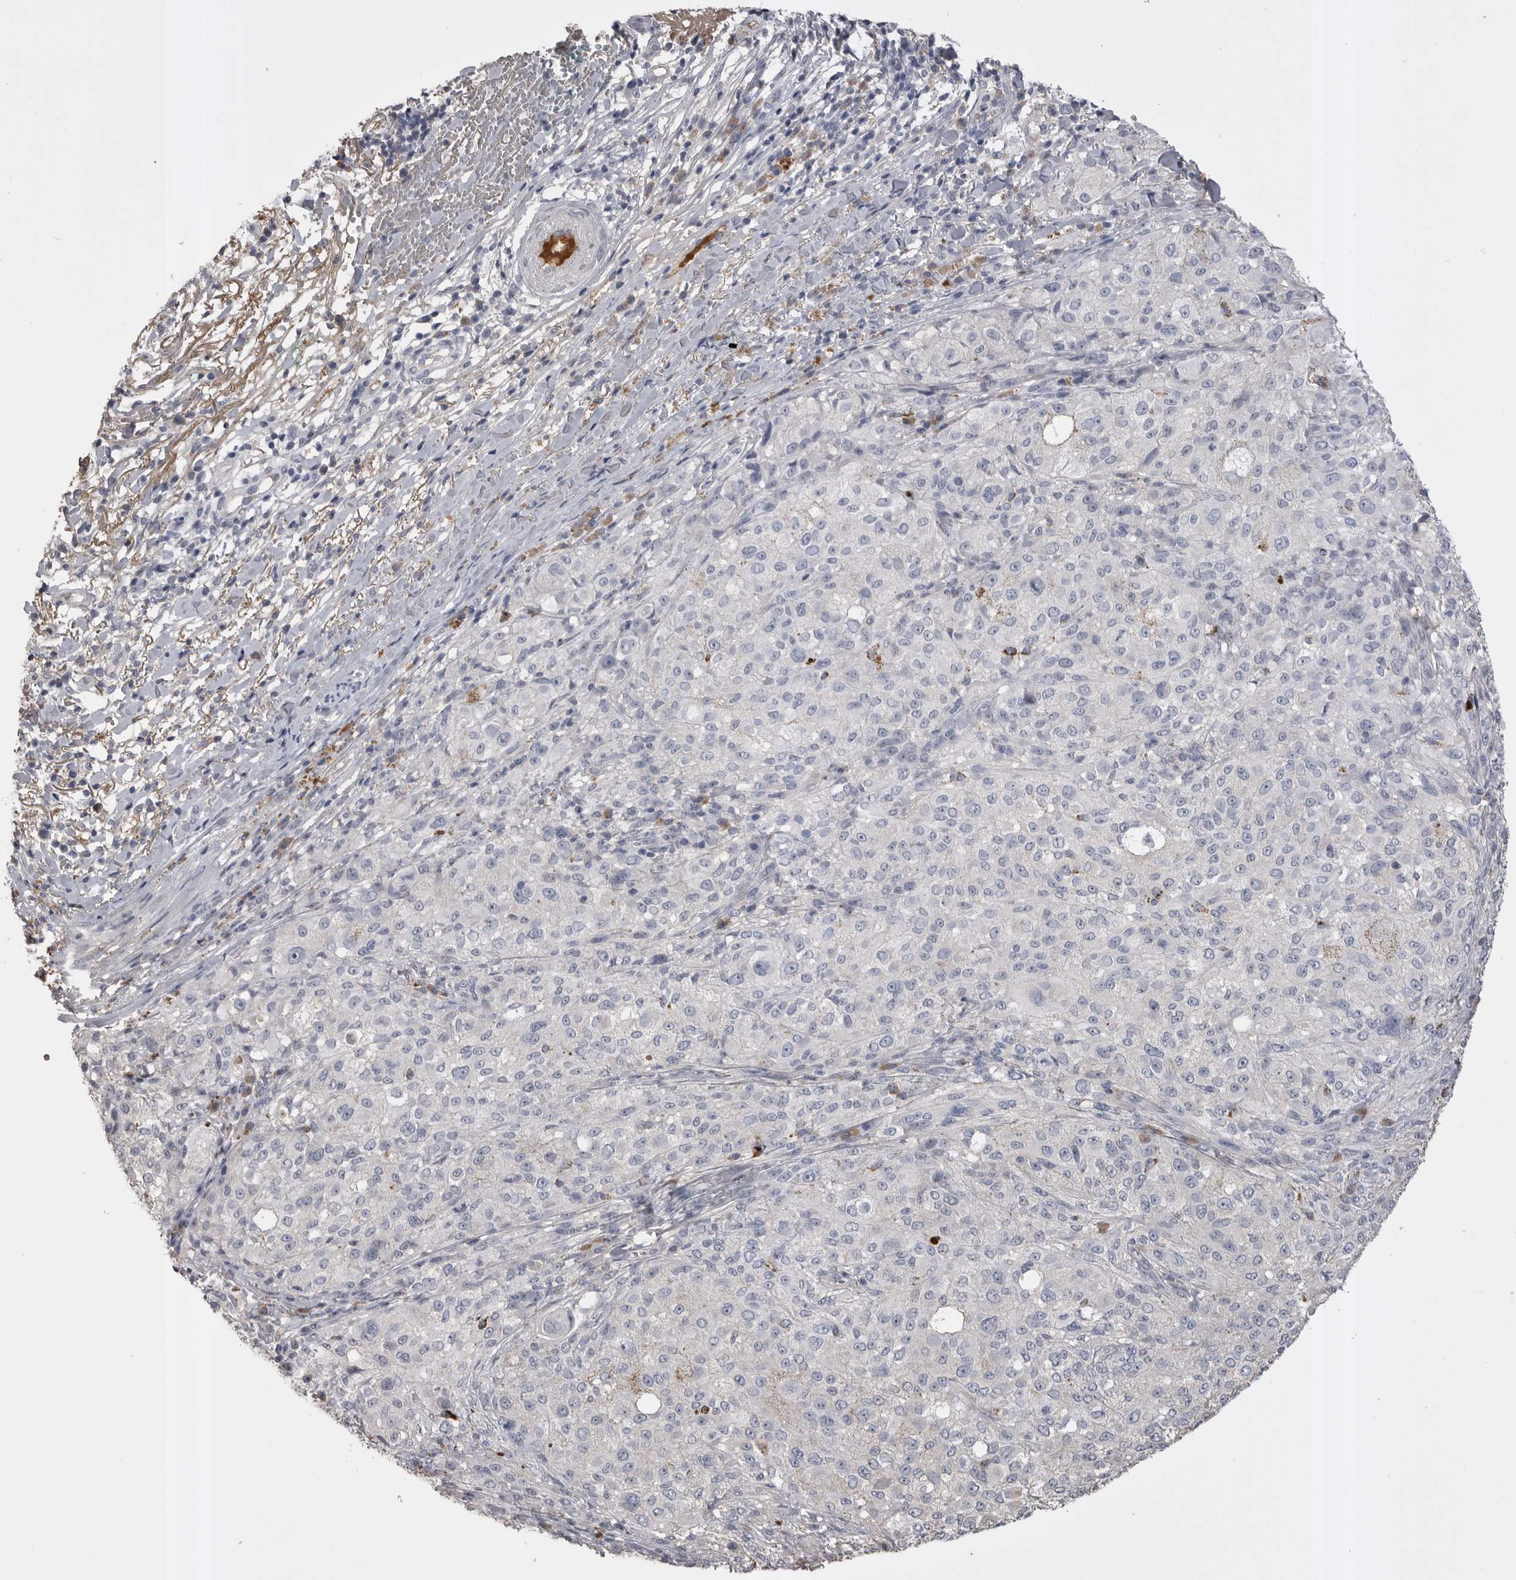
{"staining": {"intensity": "negative", "quantity": "none", "location": "none"}, "tissue": "melanoma", "cell_type": "Tumor cells", "image_type": "cancer", "snomed": [{"axis": "morphology", "description": "Necrosis, NOS"}, {"axis": "morphology", "description": "Malignant melanoma, NOS"}, {"axis": "topography", "description": "Skin"}], "caption": "Immunohistochemistry (IHC) micrograph of human melanoma stained for a protein (brown), which displays no staining in tumor cells. (Brightfield microscopy of DAB IHC at high magnification).", "gene": "AHSG", "patient": {"sex": "female", "age": 87}}